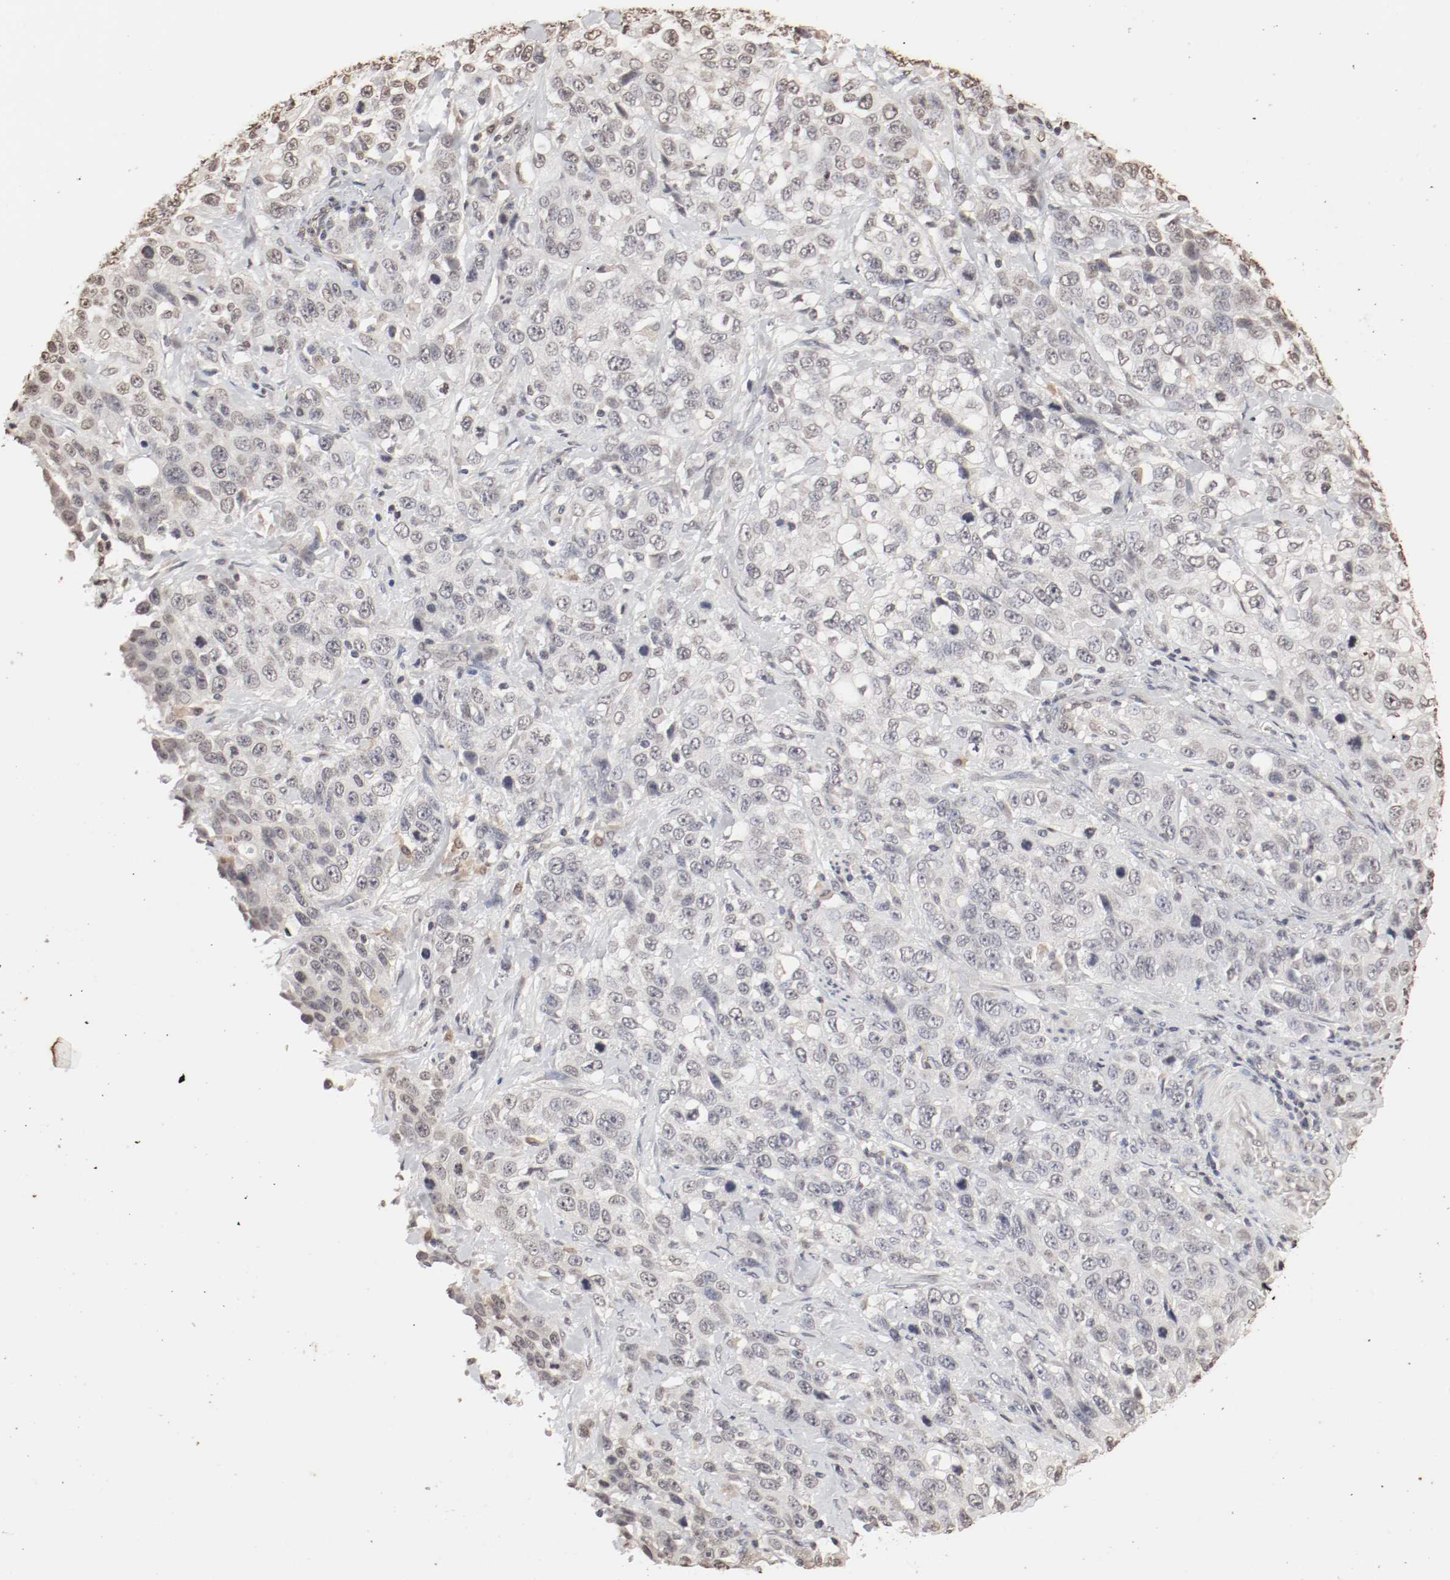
{"staining": {"intensity": "negative", "quantity": "none", "location": "none"}, "tissue": "stomach cancer", "cell_type": "Tumor cells", "image_type": "cancer", "snomed": [{"axis": "morphology", "description": "Normal tissue, NOS"}, {"axis": "morphology", "description": "Adenocarcinoma, NOS"}, {"axis": "topography", "description": "Stomach"}], "caption": "A histopathology image of adenocarcinoma (stomach) stained for a protein shows no brown staining in tumor cells. (DAB (3,3'-diaminobenzidine) IHC visualized using brightfield microscopy, high magnification).", "gene": "WASL", "patient": {"sex": "male", "age": 48}}